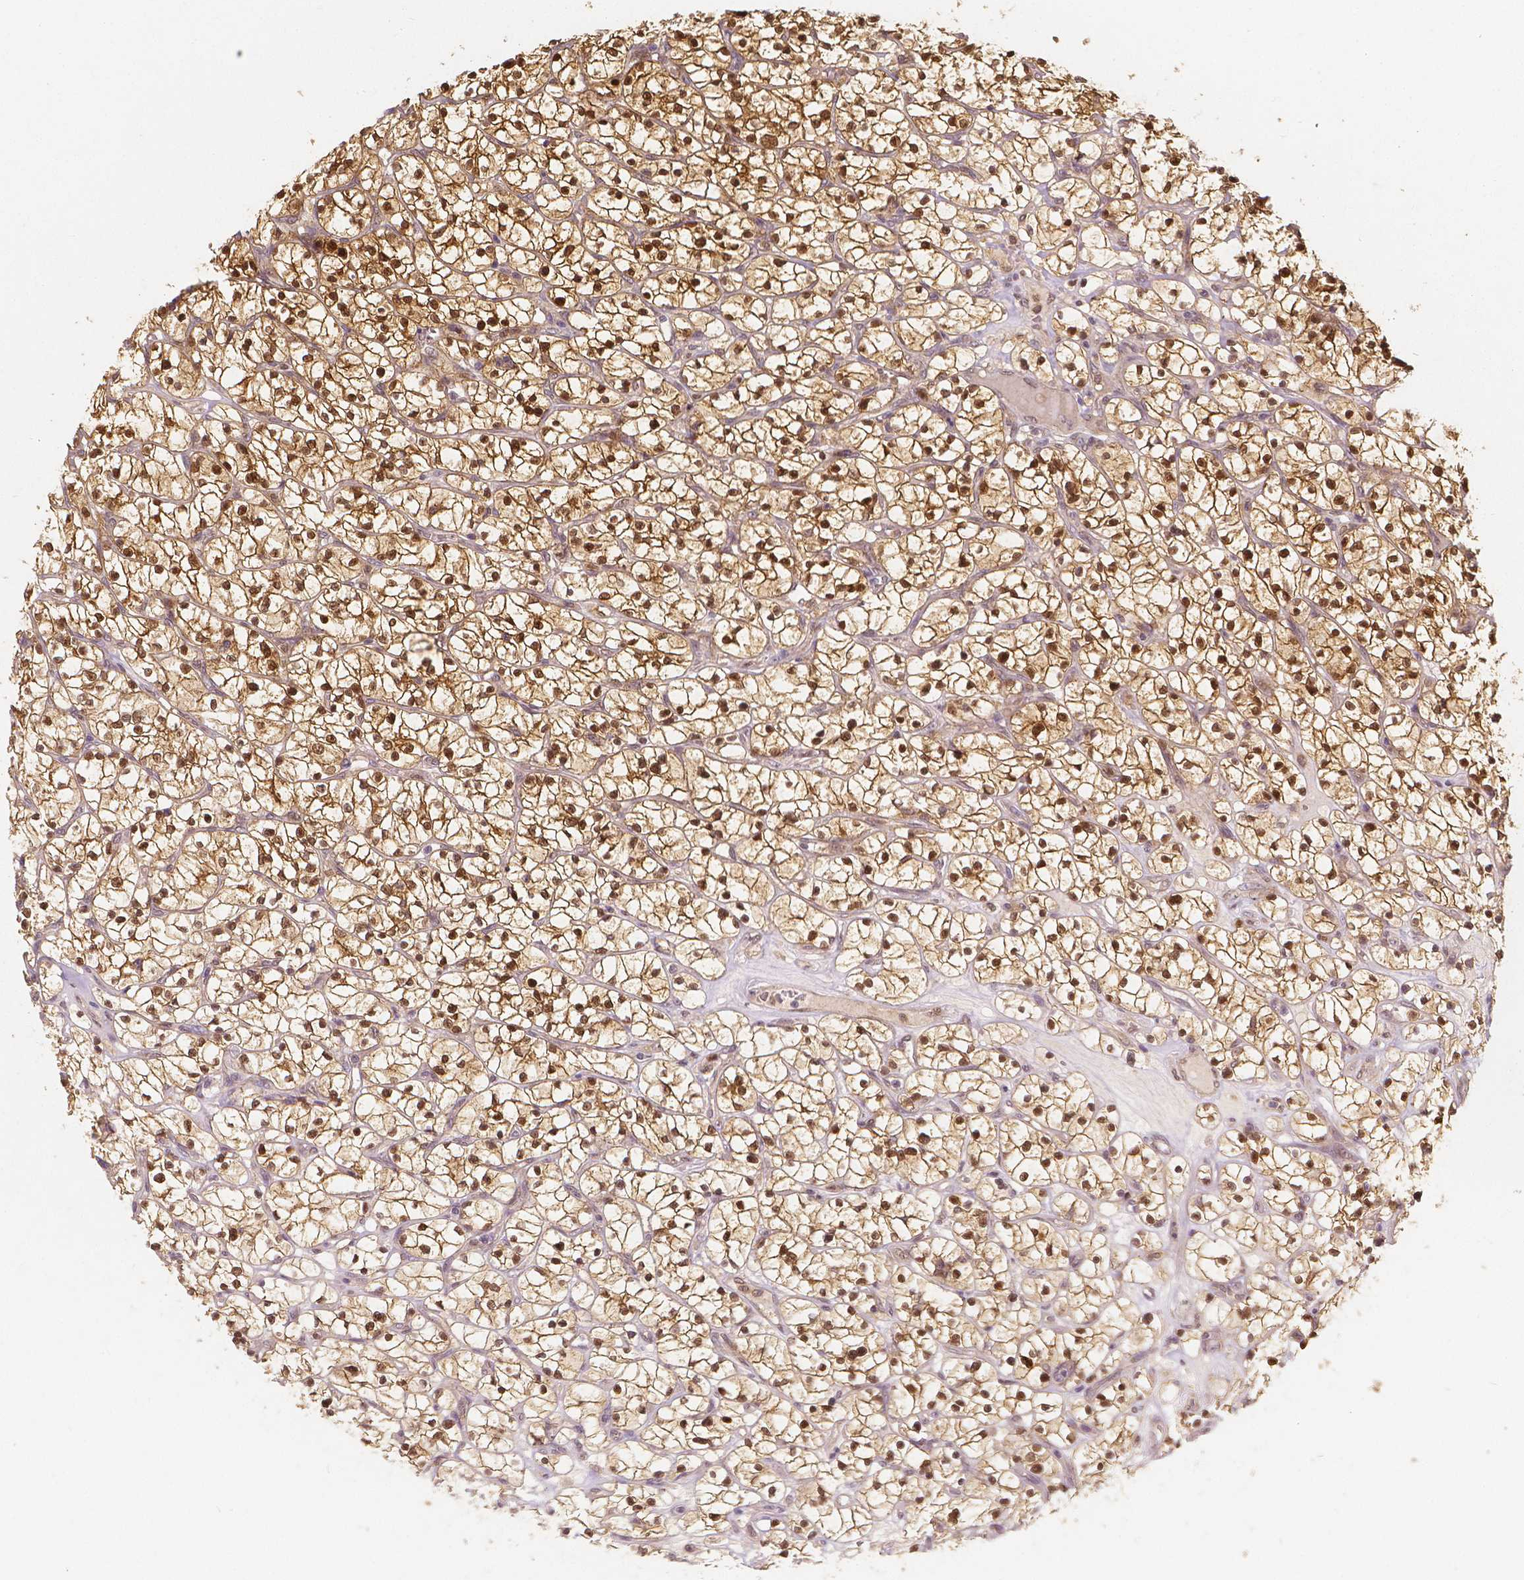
{"staining": {"intensity": "strong", "quantity": ">75%", "location": "cytoplasmic/membranous,nuclear"}, "tissue": "renal cancer", "cell_type": "Tumor cells", "image_type": "cancer", "snomed": [{"axis": "morphology", "description": "Adenocarcinoma, NOS"}, {"axis": "topography", "description": "Kidney"}], "caption": "Immunohistochemistry (IHC) (DAB) staining of renal cancer (adenocarcinoma) shows strong cytoplasmic/membranous and nuclear protein expression in about >75% of tumor cells.", "gene": "NAPRT", "patient": {"sex": "female", "age": 64}}